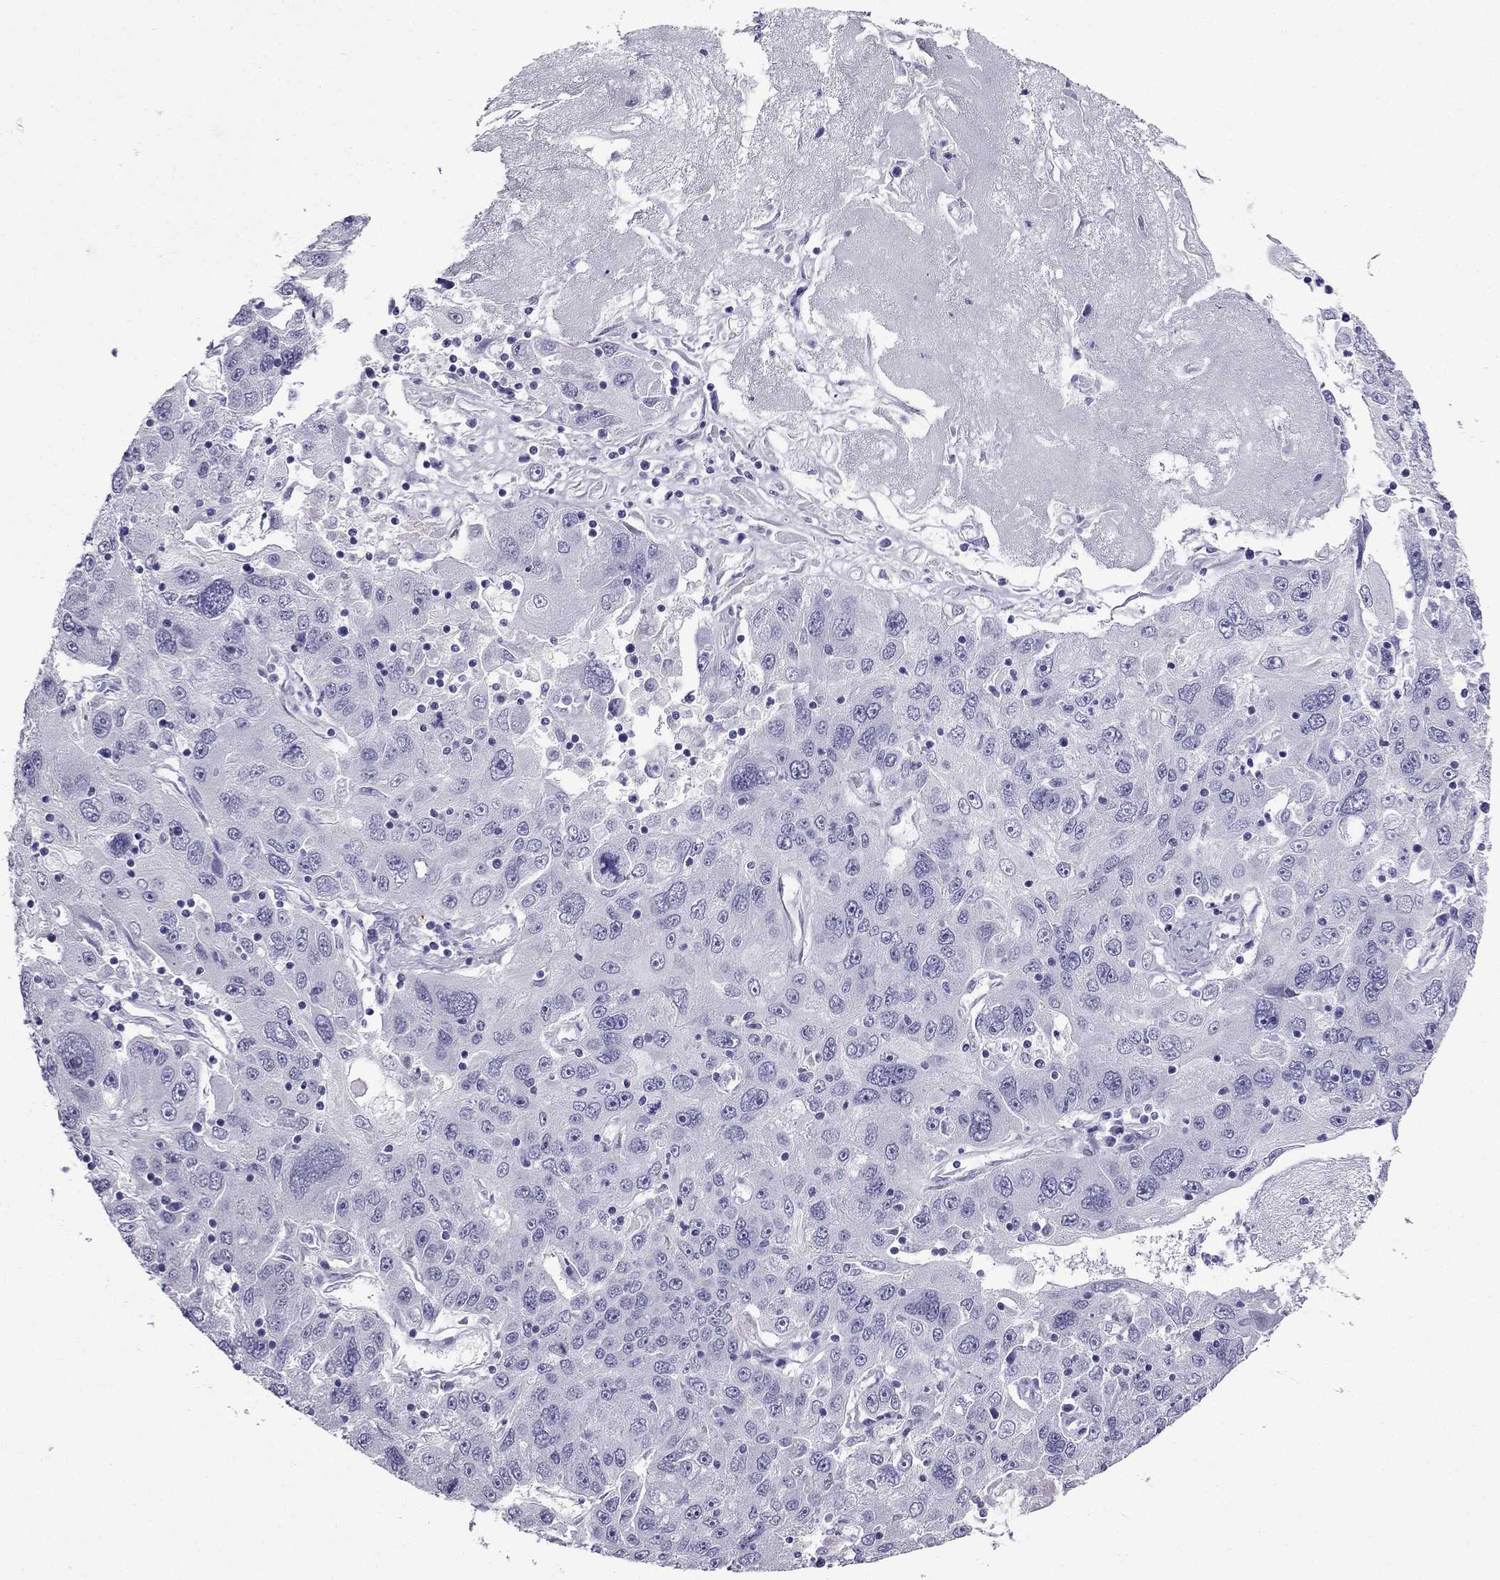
{"staining": {"intensity": "negative", "quantity": "none", "location": "none"}, "tissue": "stomach cancer", "cell_type": "Tumor cells", "image_type": "cancer", "snomed": [{"axis": "morphology", "description": "Adenocarcinoma, NOS"}, {"axis": "topography", "description": "Stomach"}], "caption": "The immunohistochemistry (IHC) histopathology image has no significant positivity in tumor cells of stomach cancer (adenocarcinoma) tissue.", "gene": "SCNN1D", "patient": {"sex": "male", "age": 56}}